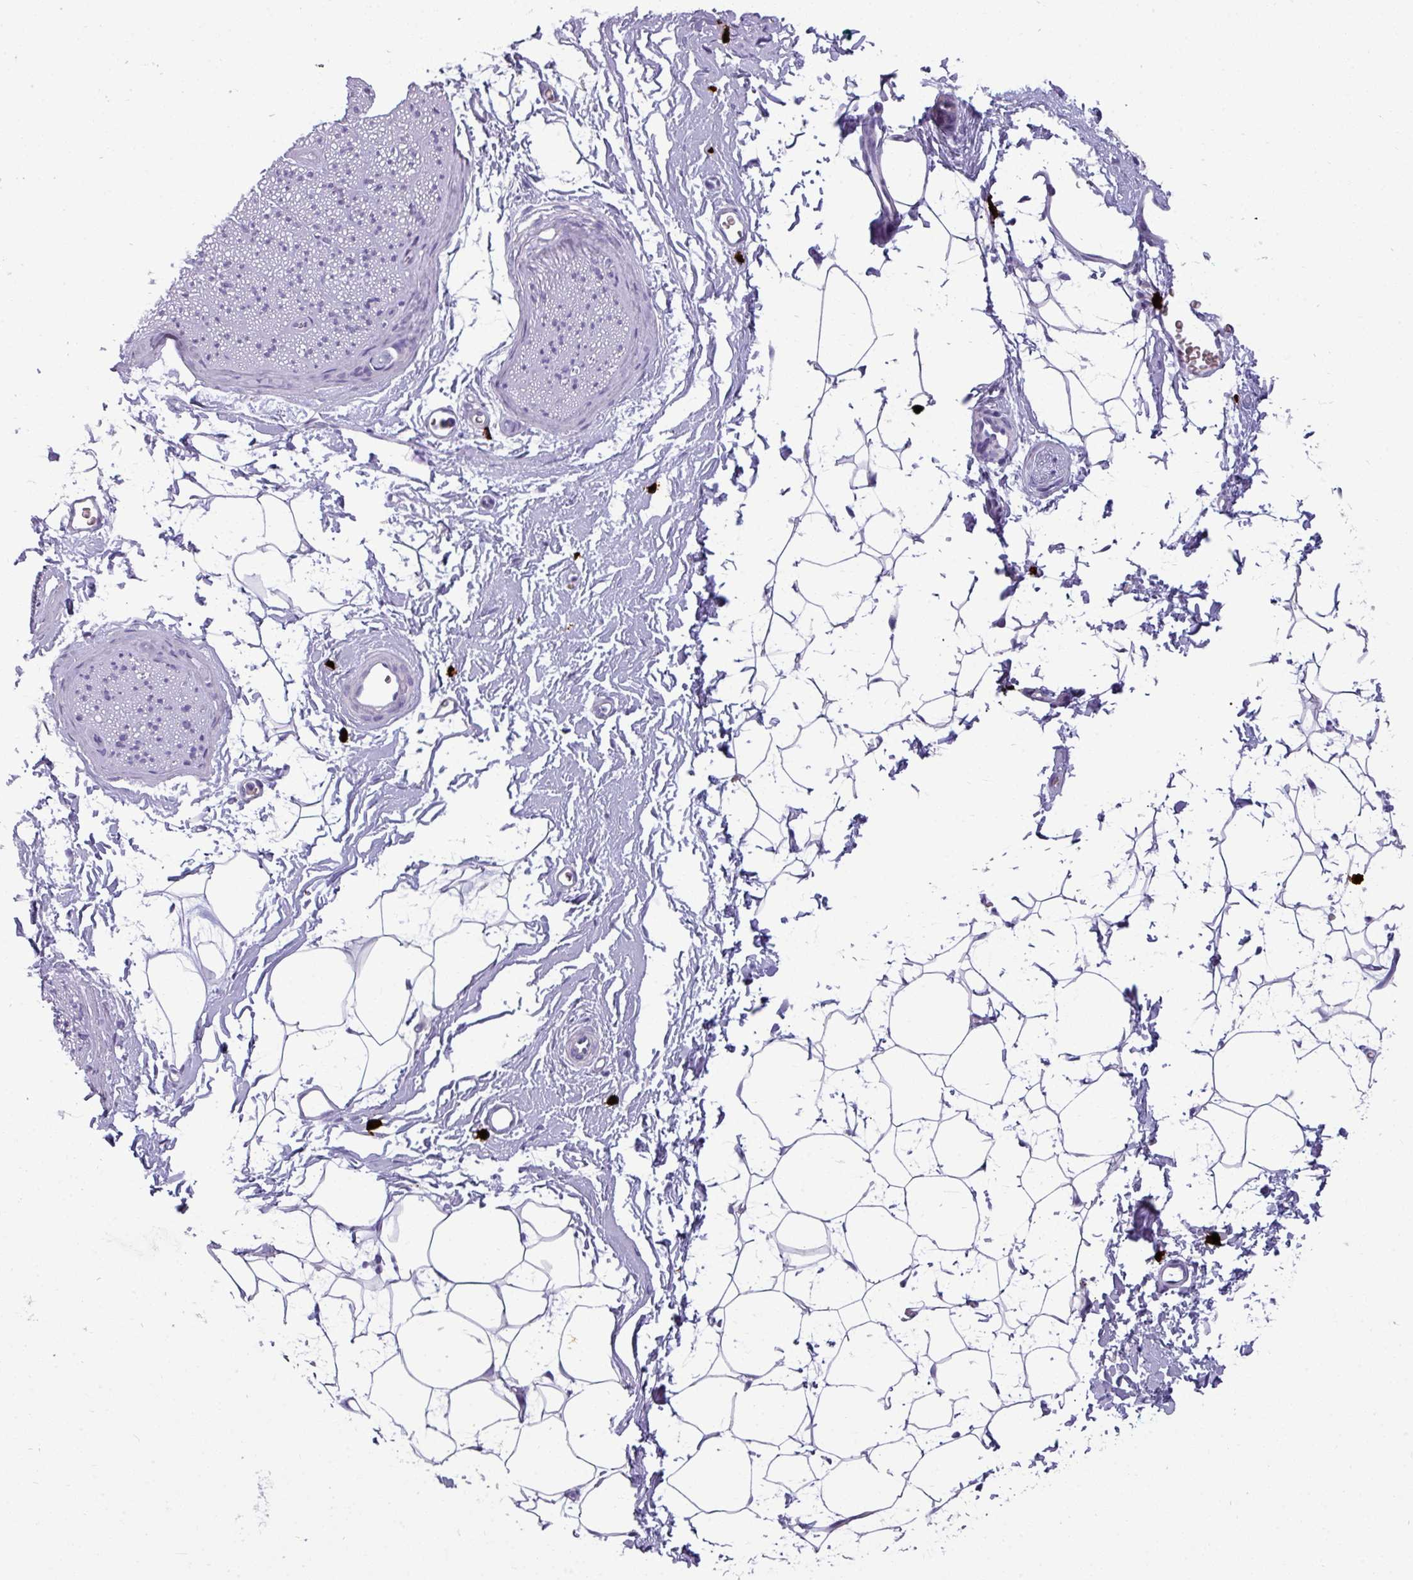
{"staining": {"intensity": "negative", "quantity": "none", "location": "none"}, "tissue": "adipose tissue", "cell_type": "Adipocytes", "image_type": "normal", "snomed": [{"axis": "morphology", "description": "Normal tissue, NOS"}, {"axis": "morphology", "description": "Adenocarcinoma, High grade"}, {"axis": "topography", "description": "Prostate"}, {"axis": "topography", "description": "Peripheral nerve tissue"}], "caption": "Image shows no protein positivity in adipocytes of benign adipose tissue.", "gene": "TRIM39", "patient": {"sex": "male", "age": 68}}